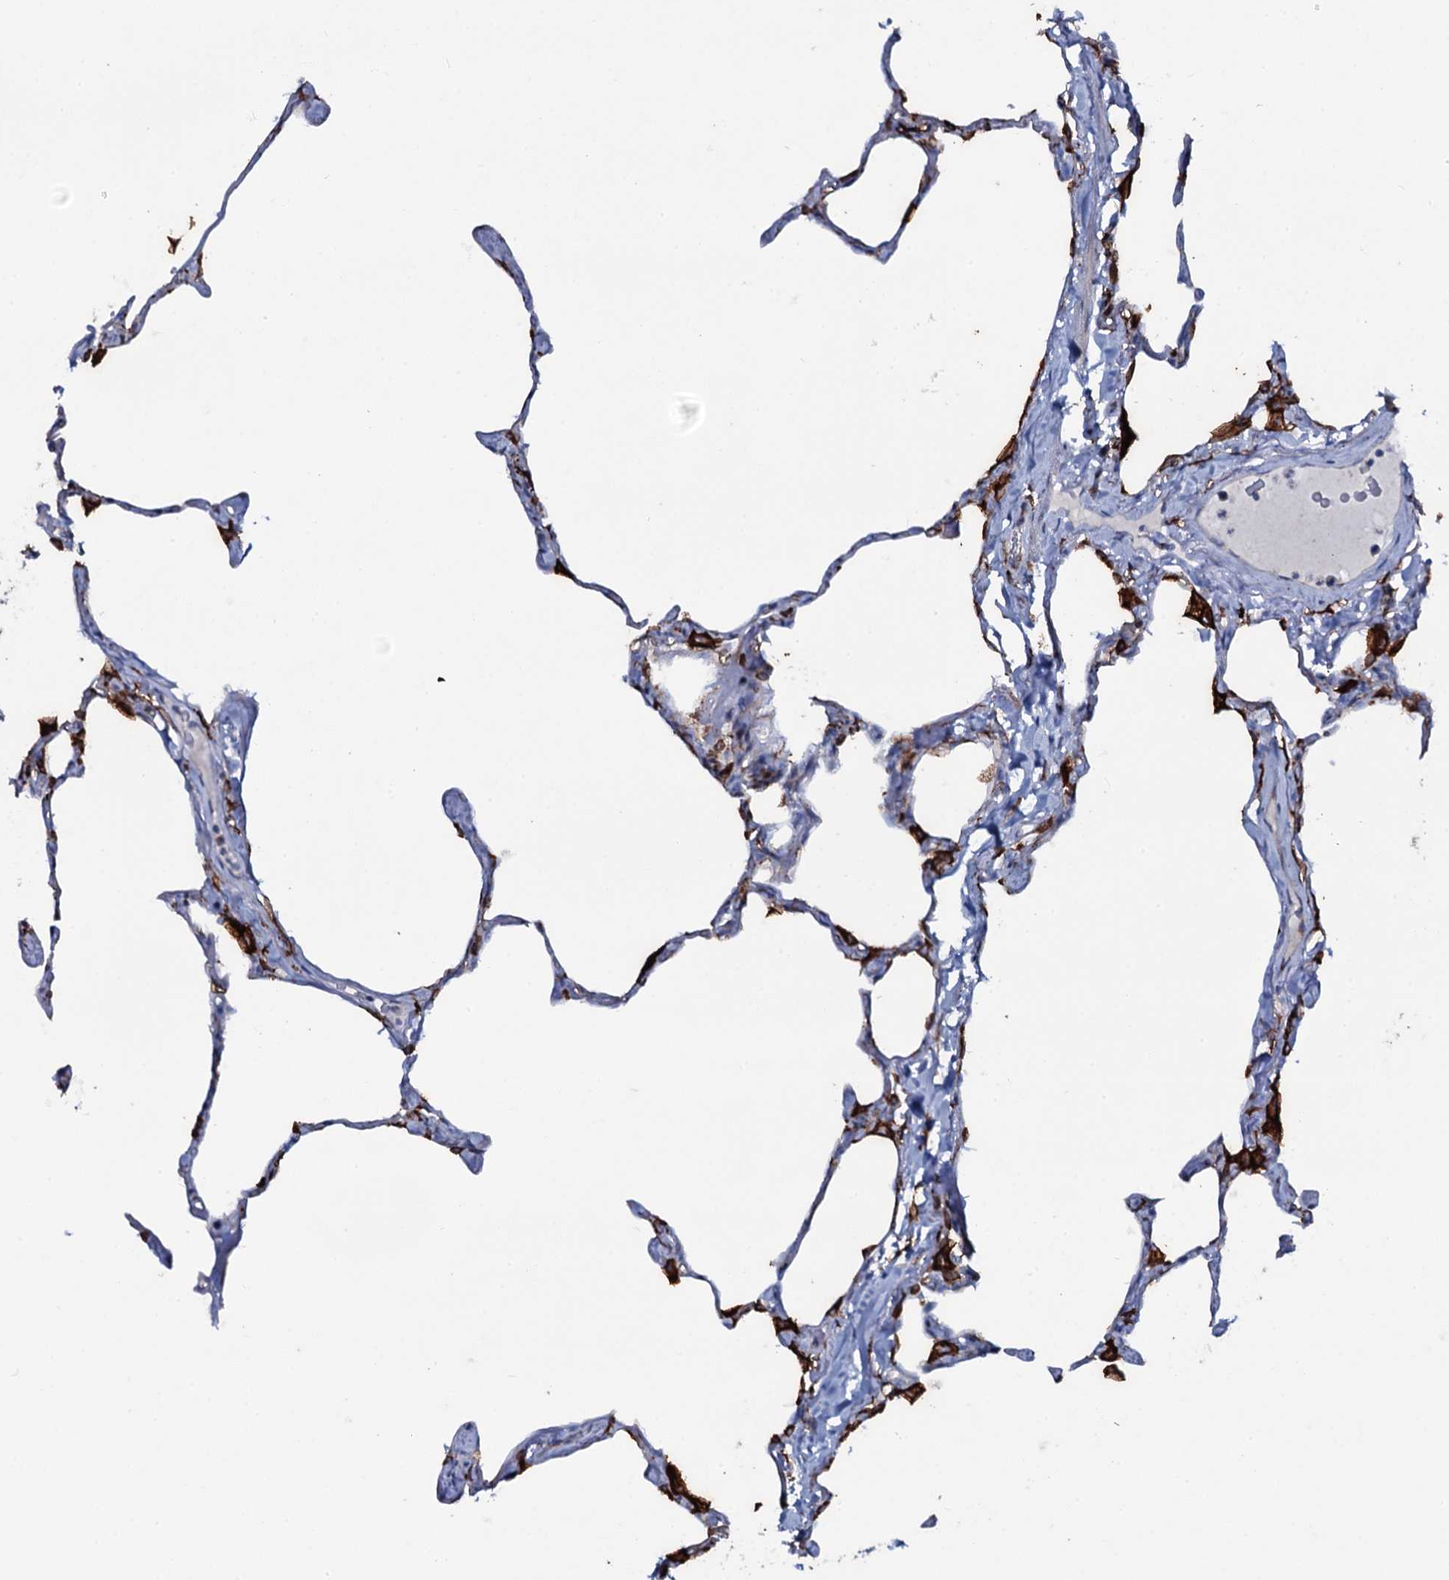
{"staining": {"intensity": "strong", "quantity": "25%-75%", "location": "cytoplasmic/membranous"}, "tissue": "lung", "cell_type": "Alveolar cells", "image_type": "normal", "snomed": [{"axis": "morphology", "description": "Normal tissue, NOS"}, {"axis": "topography", "description": "Lung"}], "caption": "IHC (DAB) staining of unremarkable lung shows strong cytoplasmic/membranous protein staining in about 25%-75% of alveolar cells.", "gene": "OSBPL2", "patient": {"sex": "male", "age": 65}}